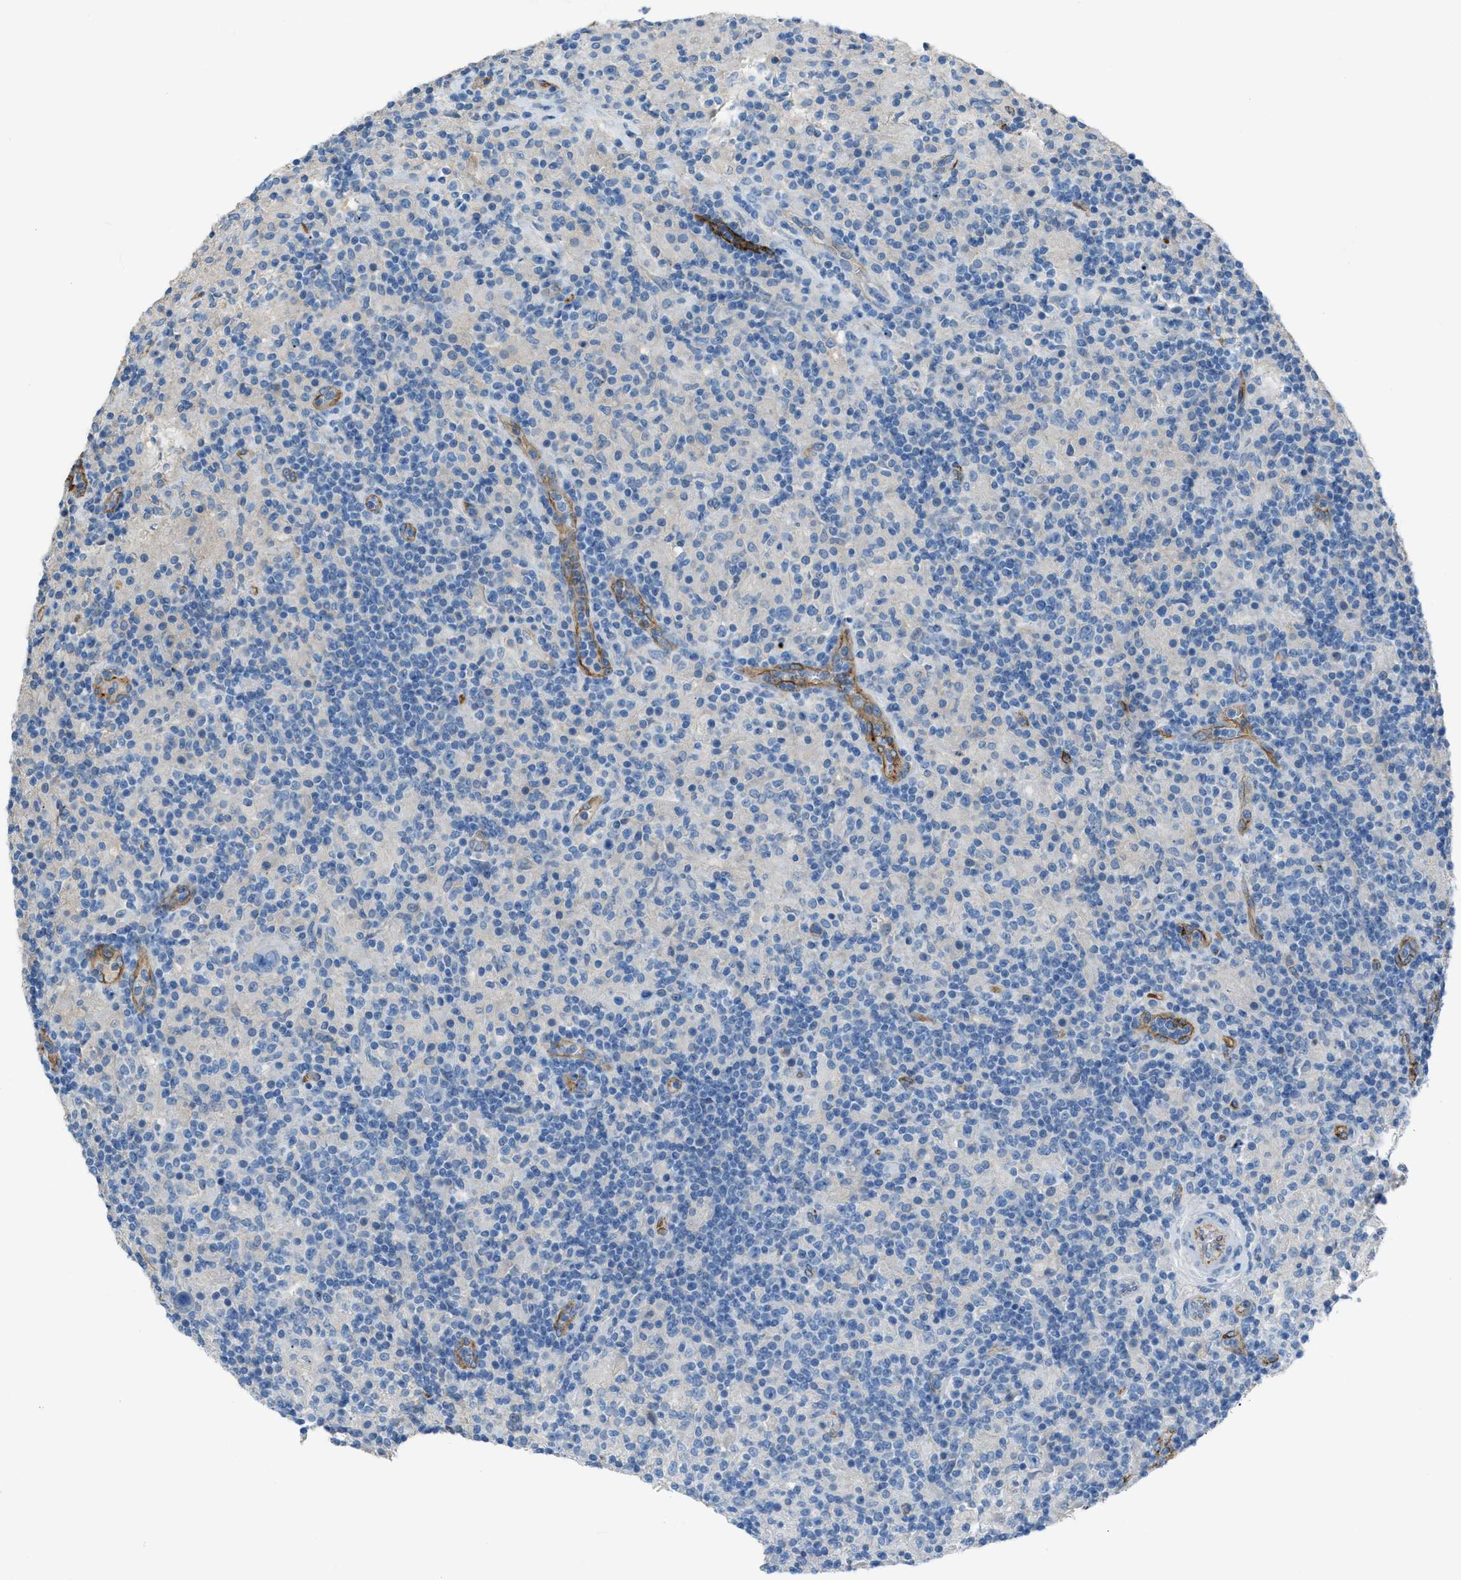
{"staining": {"intensity": "negative", "quantity": "none", "location": "none"}, "tissue": "lymphoma", "cell_type": "Tumor cells", "image_type": "cancer", "snomed": [{"axis": "morphology", "description": "Hodgkin's disease, NOS"}, {"axis": "topography", "description": "Lymph node"}], "caption": "A histopathology image of Hodgkin's disease stained for a protein shows no brown staining in tumor cells.", "gene": "SLC22A15", "patient": {"sex": "male", "age": 70}}